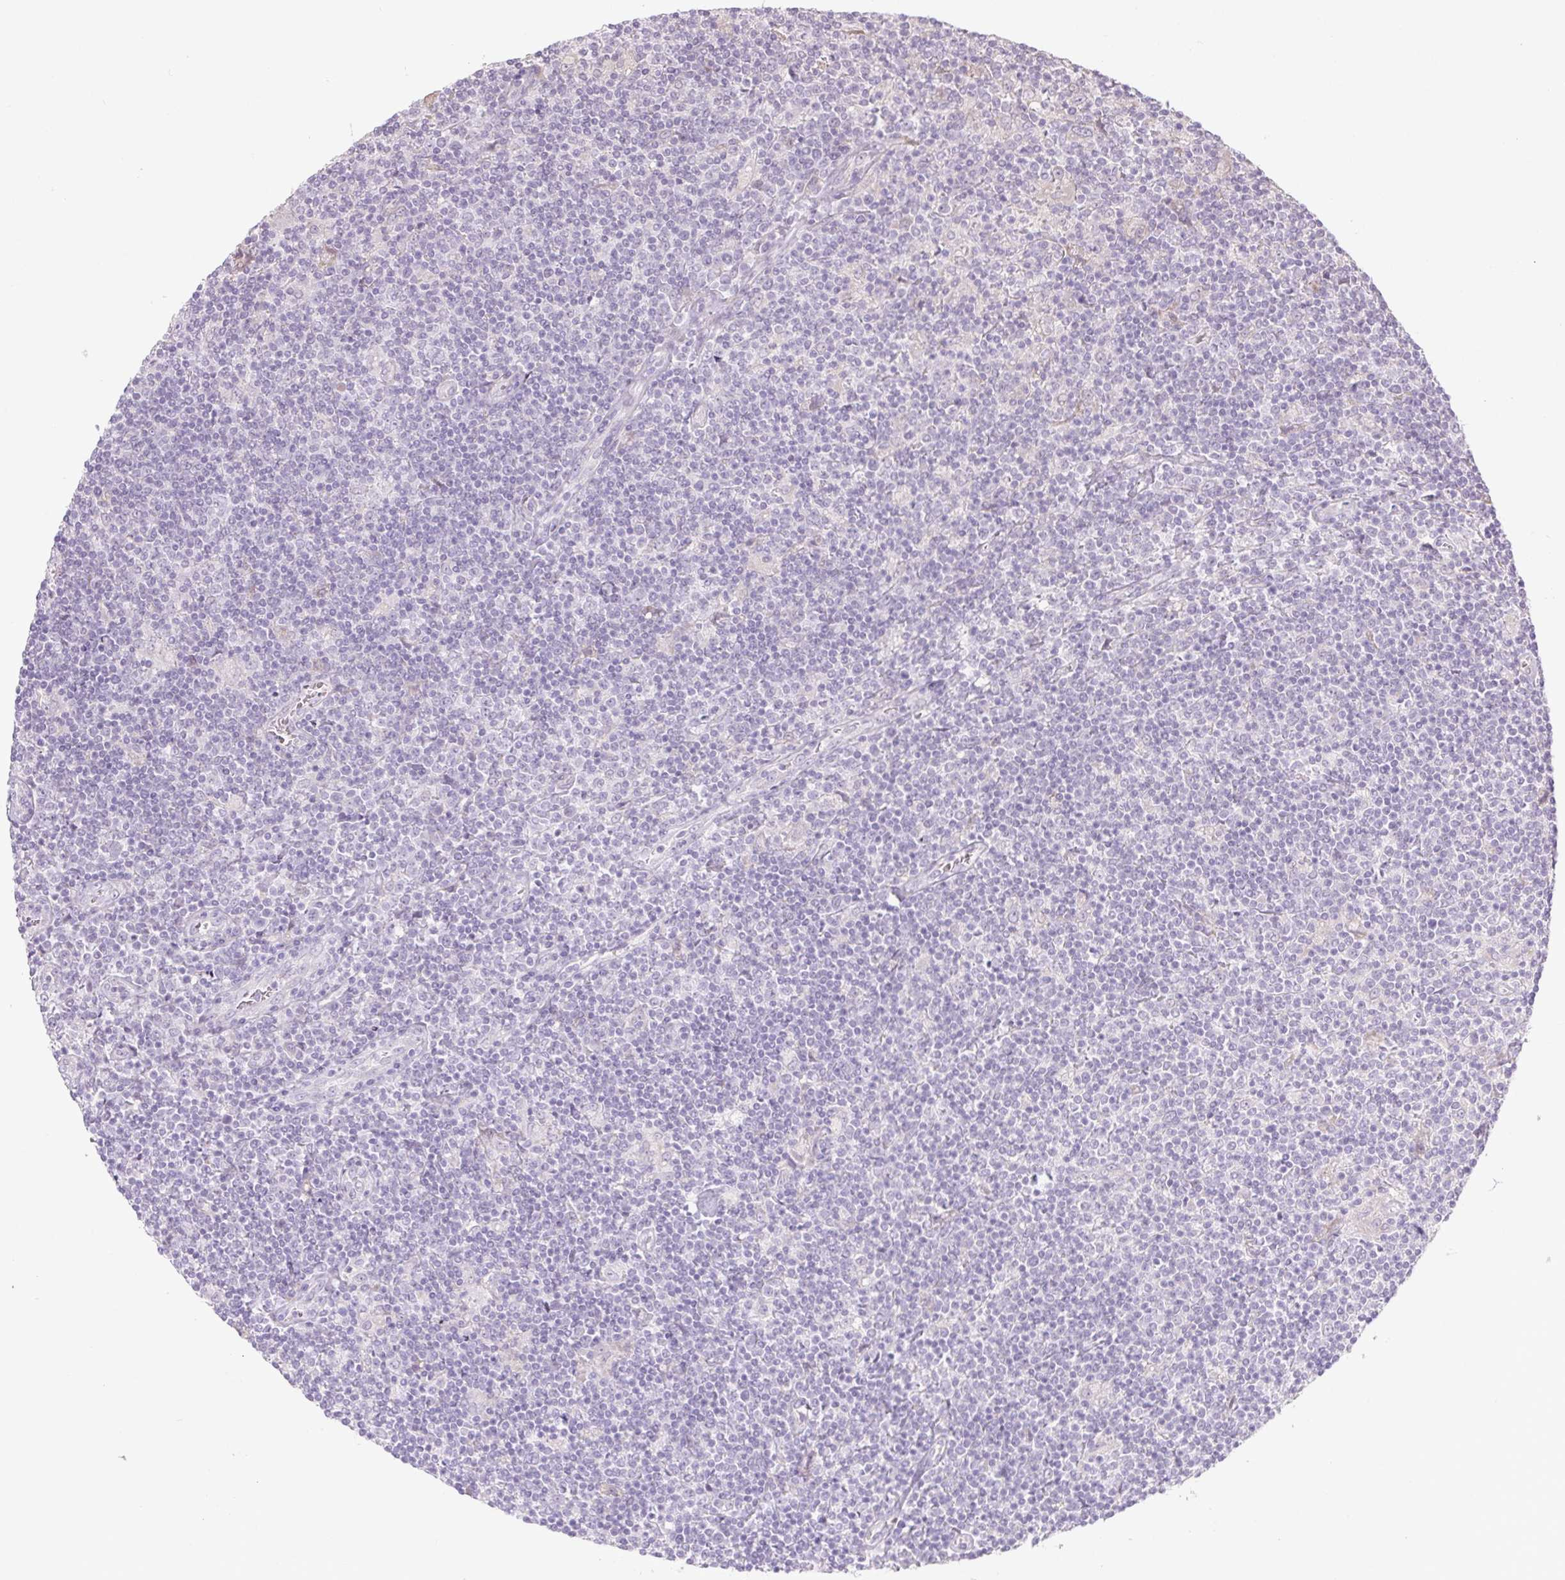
{"staining": {"intensity": "negative", "quantity": "none", "location": "none"}, "tissue": "lymphoma", "cell_type": "Tumor cells", "image_type": "cancer", "snomed": [{"axis": "morphology", "description": "Hodgkin's disease, NOS"}, {"axis": "topography", "description": "Lymph node"}], "caption": "Lymphoma was stained to show a protein in brown. There is no significant expression in tumor cells. The staining was performed using DAB to visualize the protein expression in brown, while the nuclei were stained in blue with hematoxylin (Magnification: 20x).", "gene": "CTCFL", "patient": {"sex": "male", "age": 40}}